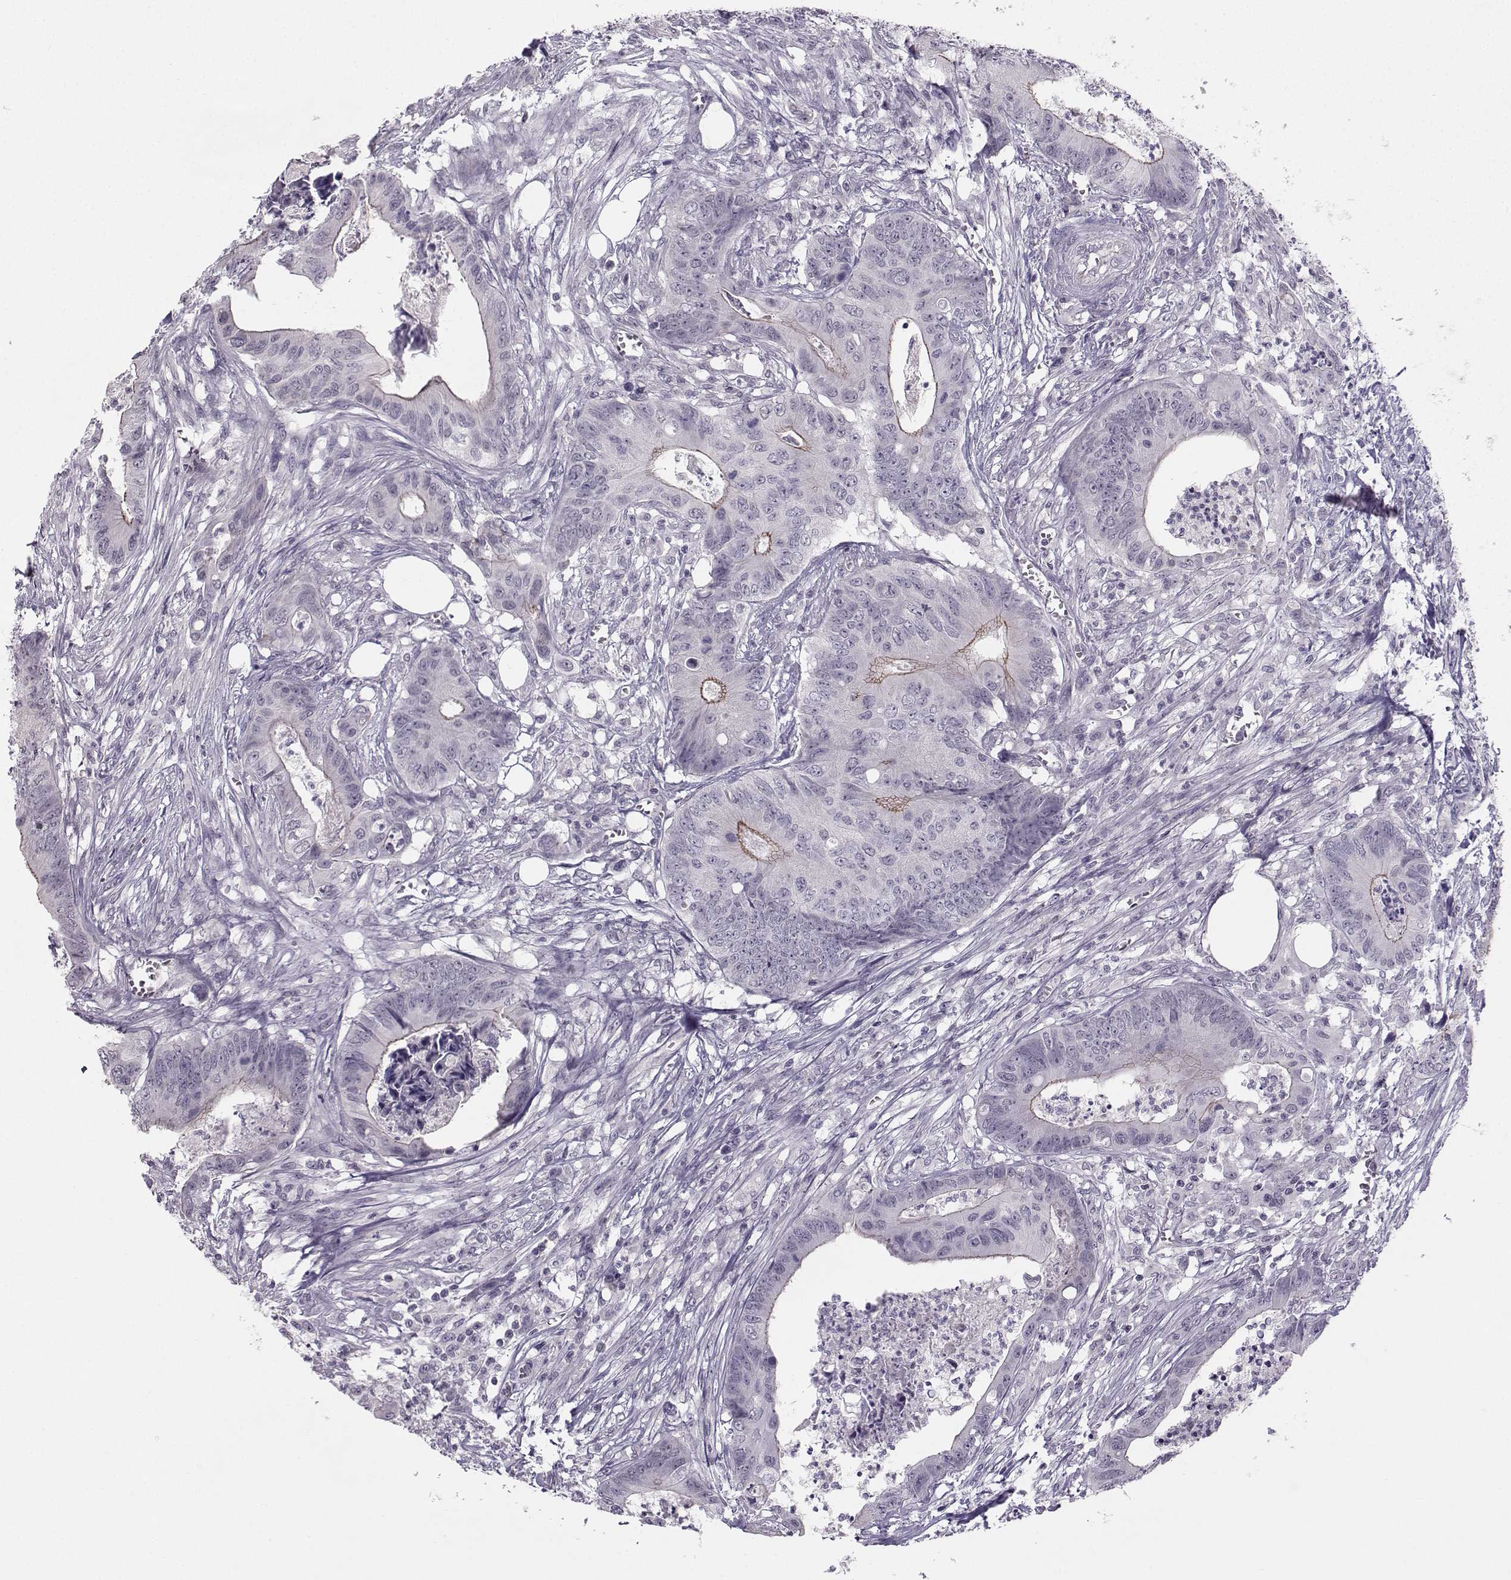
{"staining": {"intensity": "moderate", "quantity": "<25%", "location": "cytoplasmic/membranous"}, "tissue": "colorectal cancer", "cell_type": "Tumor cells", "image_type": "cancer", "snomed": [{"axis": "morphology", "description": "Adenocarcinoma, NOS"}, {"axis": "topography", "description": "Colon"}], "caption": "Immunohistochemistry staining of colorectal cancer (adenocarcinoma), which exhibits low levels of moderate cytoplasmic/membranous expression in approximately <25% of tumor cells indicating moderate cytoplasmic/membranous protein staining. The staining was performed using DAB (3,3'-diaminobenzidine) (brown) for protein detection and nuclei were counterstained in hematoxylin (blue).", "gene": "MAST1", "patient": {"sex": "male", "age": 84}}